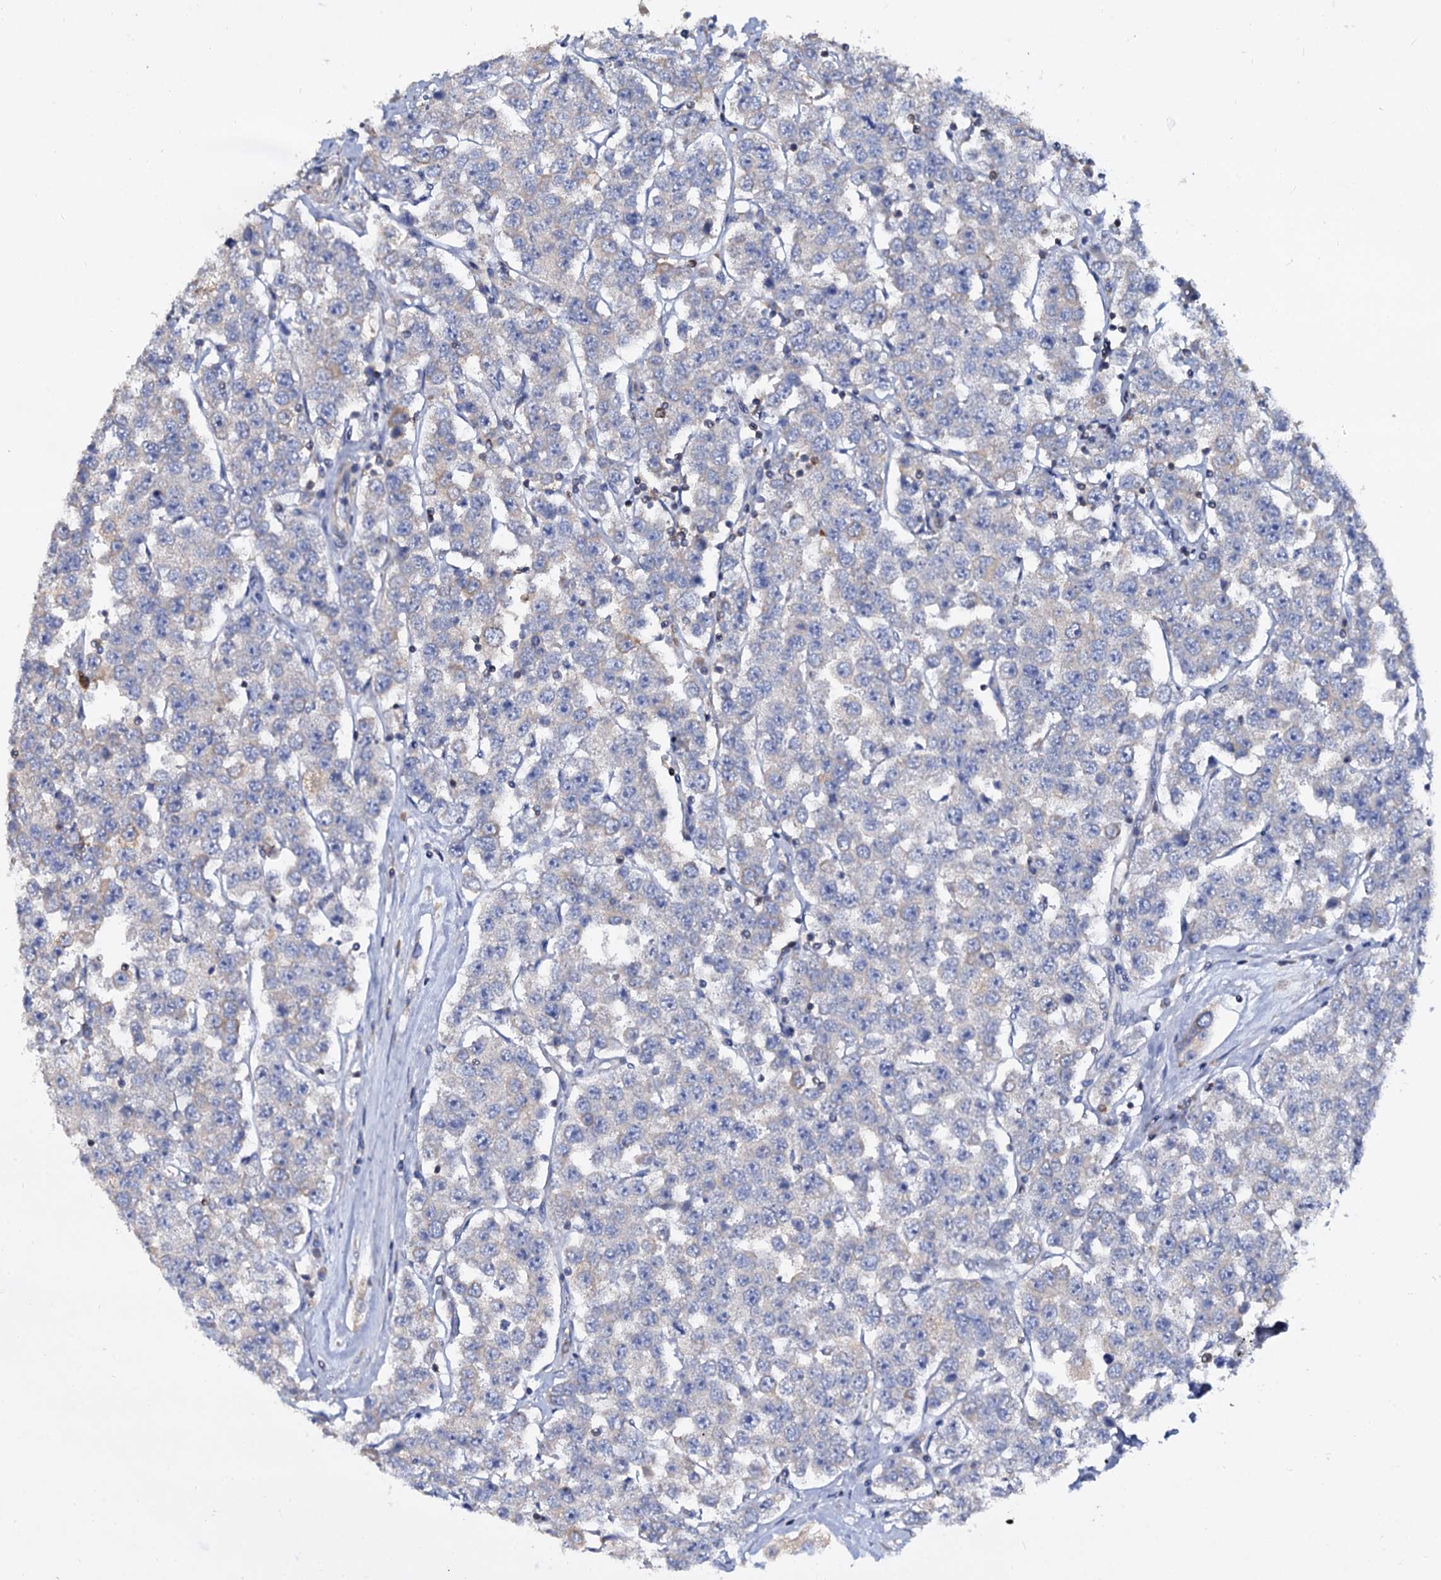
{"staining": {"intensity": "negative", "quantity": "none", "location": "none"}, "tissue": "testis cancer", "cell_type": "Tumor cells", "image_type": "cancer", "snomed": [{"axis": "morphology", "description": "Seminoma, NOS"}, {"axis": "topography", "description": "Testis"}], "caption": "DAB immunohistochemical staining of human testis seminoma exhibits no significant expression in tumor cells. (DAB (3,3'-diaminobenzidine) IHC, high magnification).", "gene": "ANKRD13A", "patient": {"sex": "male", "age": 28}}